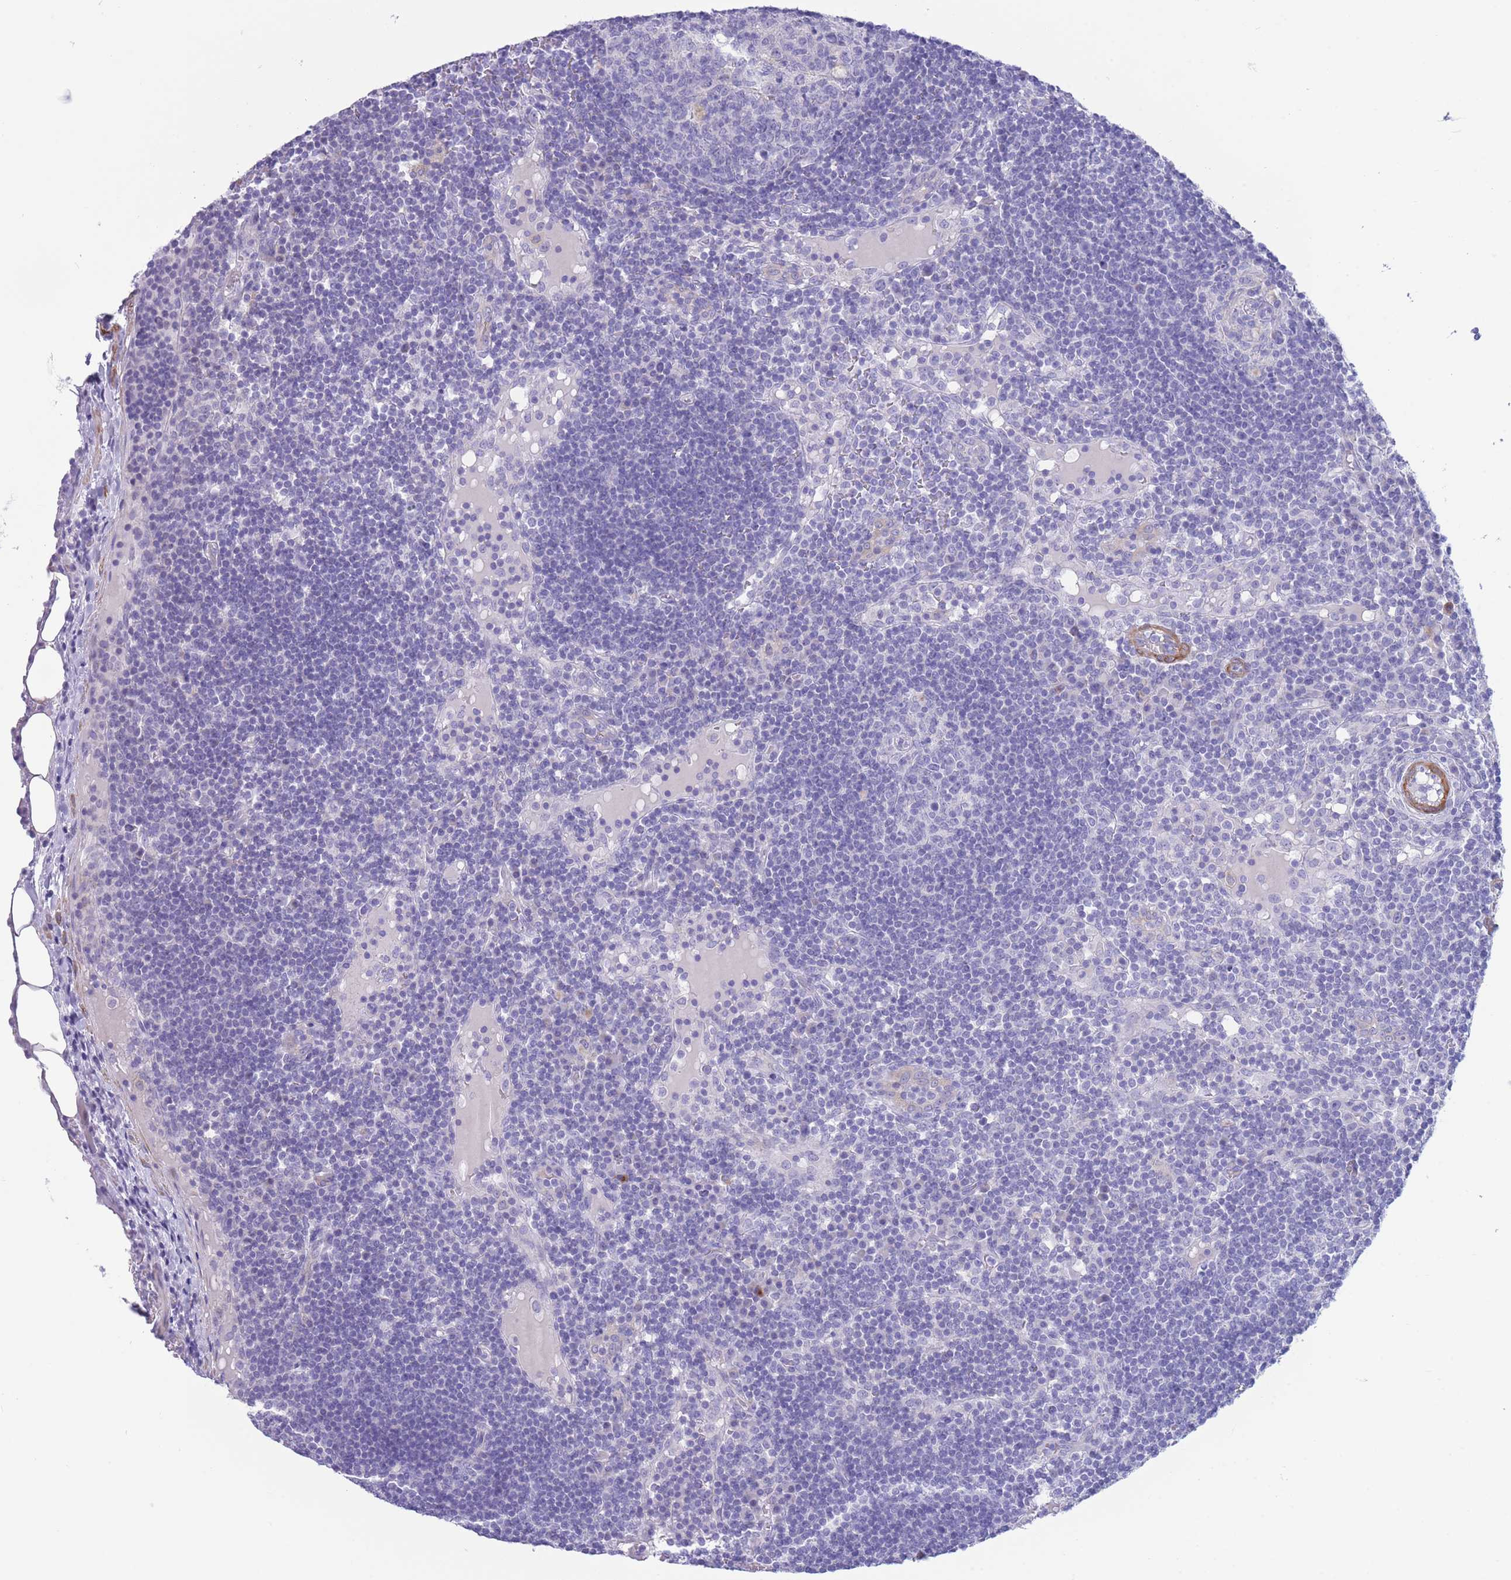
{"staining": {"intensity": "negative", "quantity": "none", "location": "none"}, "tissue": "lymph node", "cell_type": "Germinal center cells", "image_type": "normal", "snomed": [{"axis": "morphology", "description": "Normal tissue, NOS"}, {"axis": "topography", "description": "Lymph node"}], "caption": "Immunohistochemistry image of benign lymph node stained for a protein (brown), which exhibits no expression in germinal center cells.", "gene": "VWA8", "patient": {"sex": "male", "age": 53}}